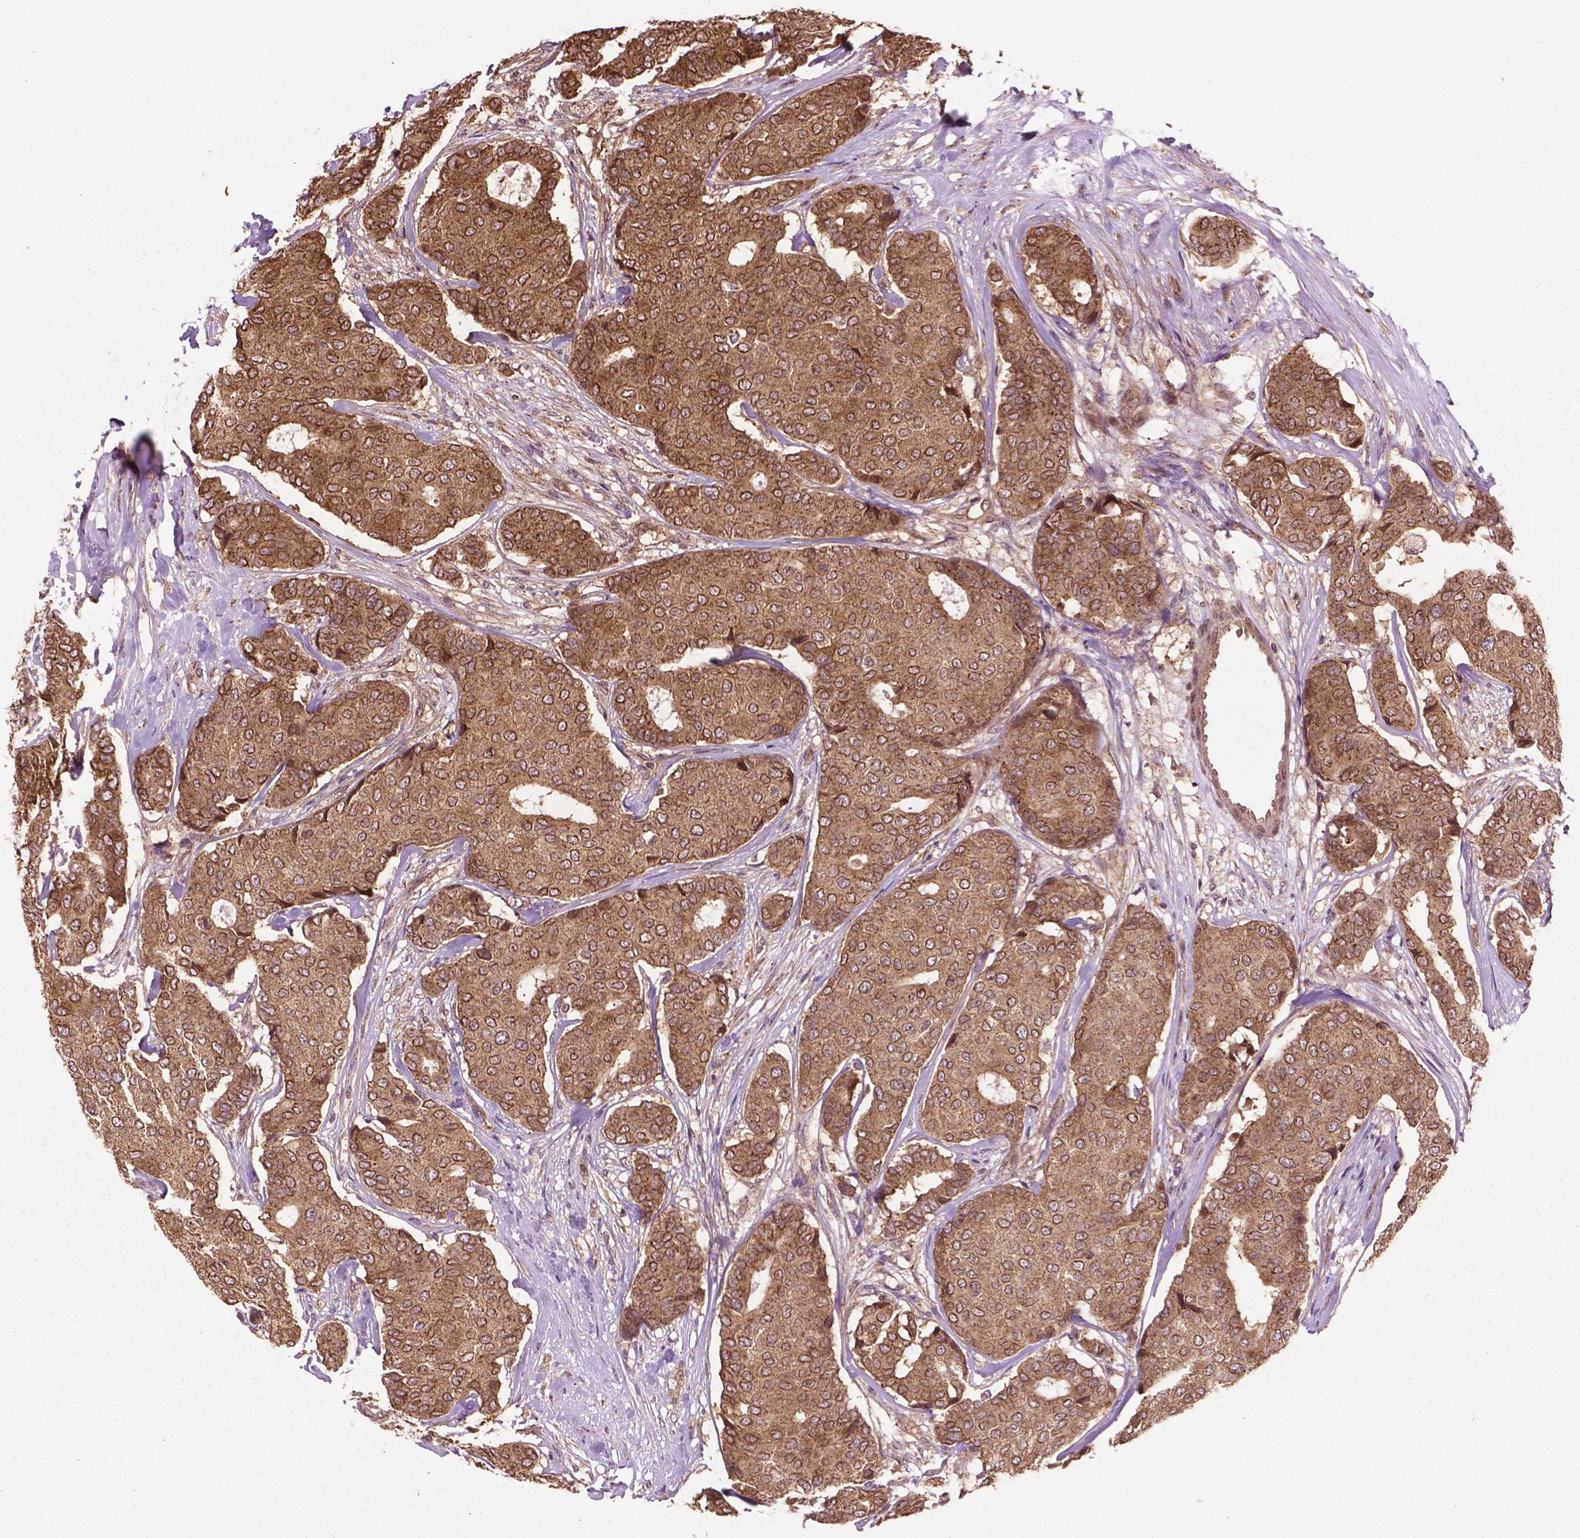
{"staining": {"intensity": "moderate", "quantity": ">75%", "location": "cytoplasmic/membranous"}, "tissue": "breast cancer", "cell_type": "Tumor cells", "image_type": "cancer", "snomed": [{"axis": "morphology", "description": "Duct carcinoma"}, {"axis": "topography", "description": "Breast"}], "caption": "Protein analysis of breast cancer (infiltrating ductal carcinoma) tissue demonstrates moderate cytoplasmic/membranous positivity in approximately >75% of tumor cells.", "gene": "PPP1CB", "patient": {"sex": "female", "age": 75}}